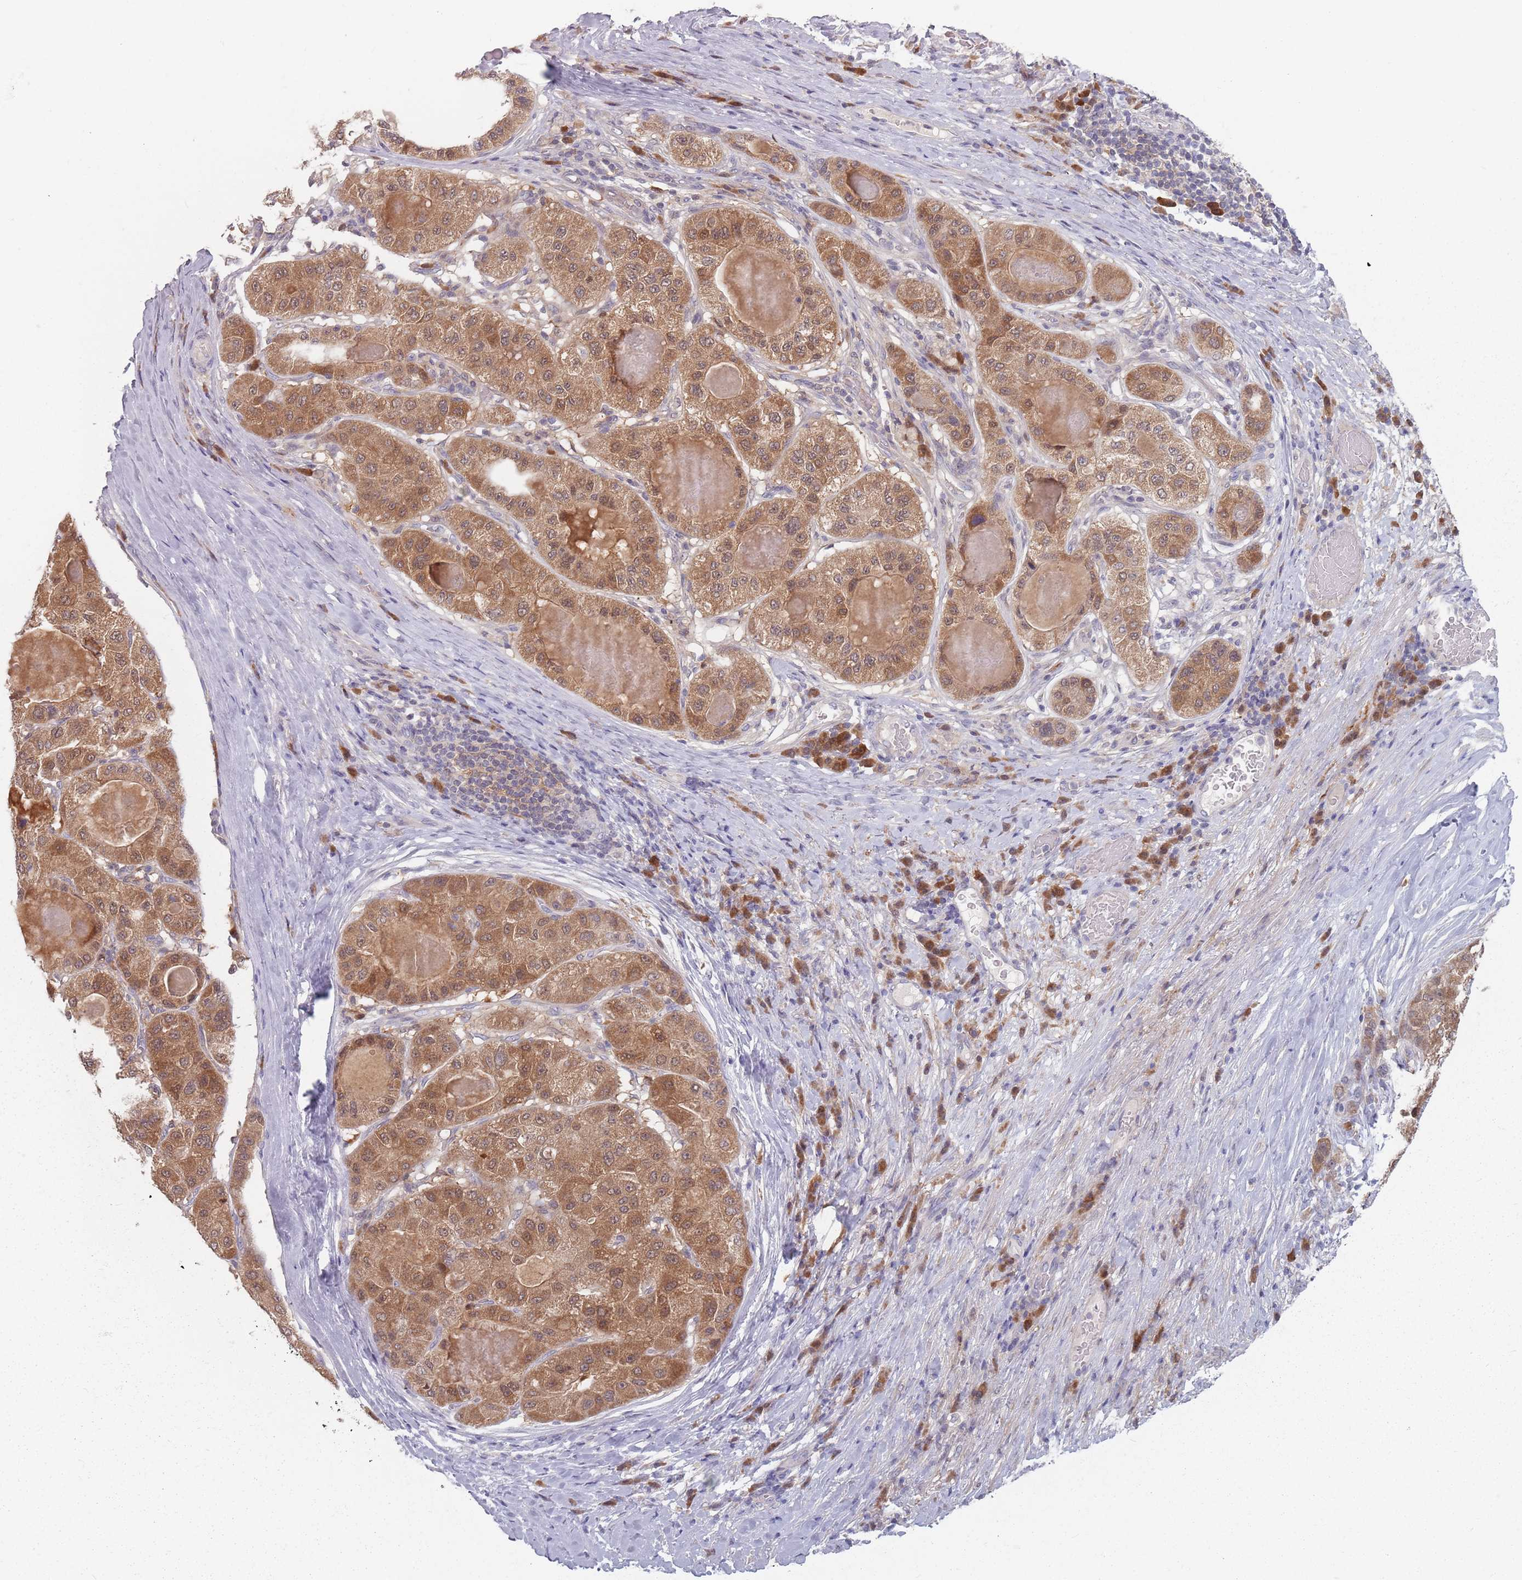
{"staining": {"intensity": "moderate", "quantity": ">75%", "location": "cytoplasmic/membranous,nuclear"}, "tissue": "liver cancer", "cell_type": "Tumor cells", "image_type": "cancer", "snomed": [{"axis": "morphology", "description": "Carcinoma, Hepatocellular, NOS"}, {"axis": "topography", "description": "Liver"}], "caption": "About >75% of tumor cells in hepatocellular carcinoma (liver) demonstrate moderate cytoplasmic/membranous and nuclear protein positivity as visualized by brown immunohistochemical staining.", "gene": "NAXE", "patient": {"sex": "male", "age": 80}}